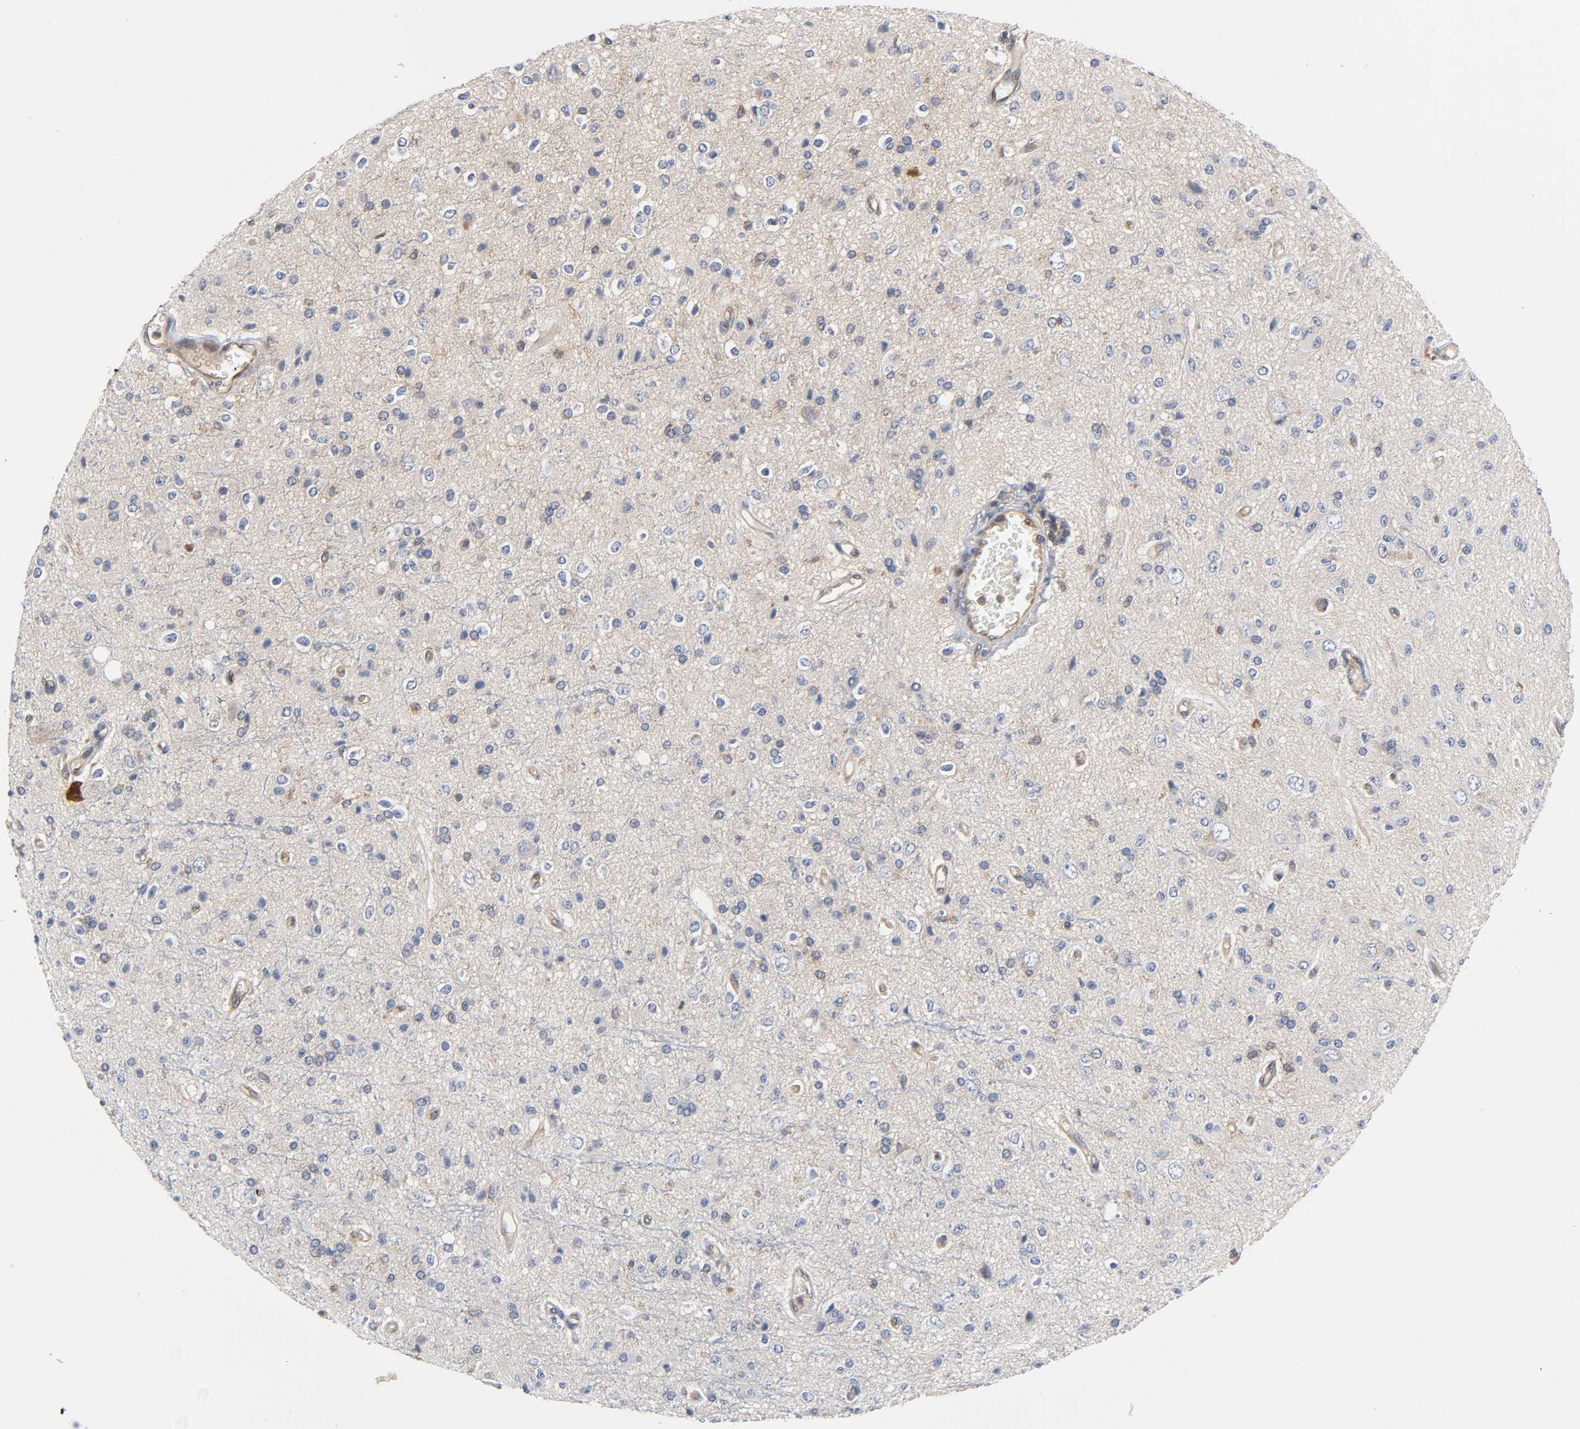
{"staining": {"intensity": "moderate", "quantity": "25%-75%", "location": "cytoplasmic/membranous"}, "tissue": "glioma", "cell_type": "Tumor cells", "image_type": "cancer", "snomed": [{"axis": "morphology", "description": "Glioma, malignant, High grade"}, {"axis": "topography", "description": "Brain"}], "caption": "Immunohistochemical staining of malignant glioma (high-grade) demonstrates medium levels of moderate cytoplasmic/membranous expression in about 25%-75% of tumor cells.", "gene": "PRKAB1", "patient": {"sex": "male", "age": 47}}